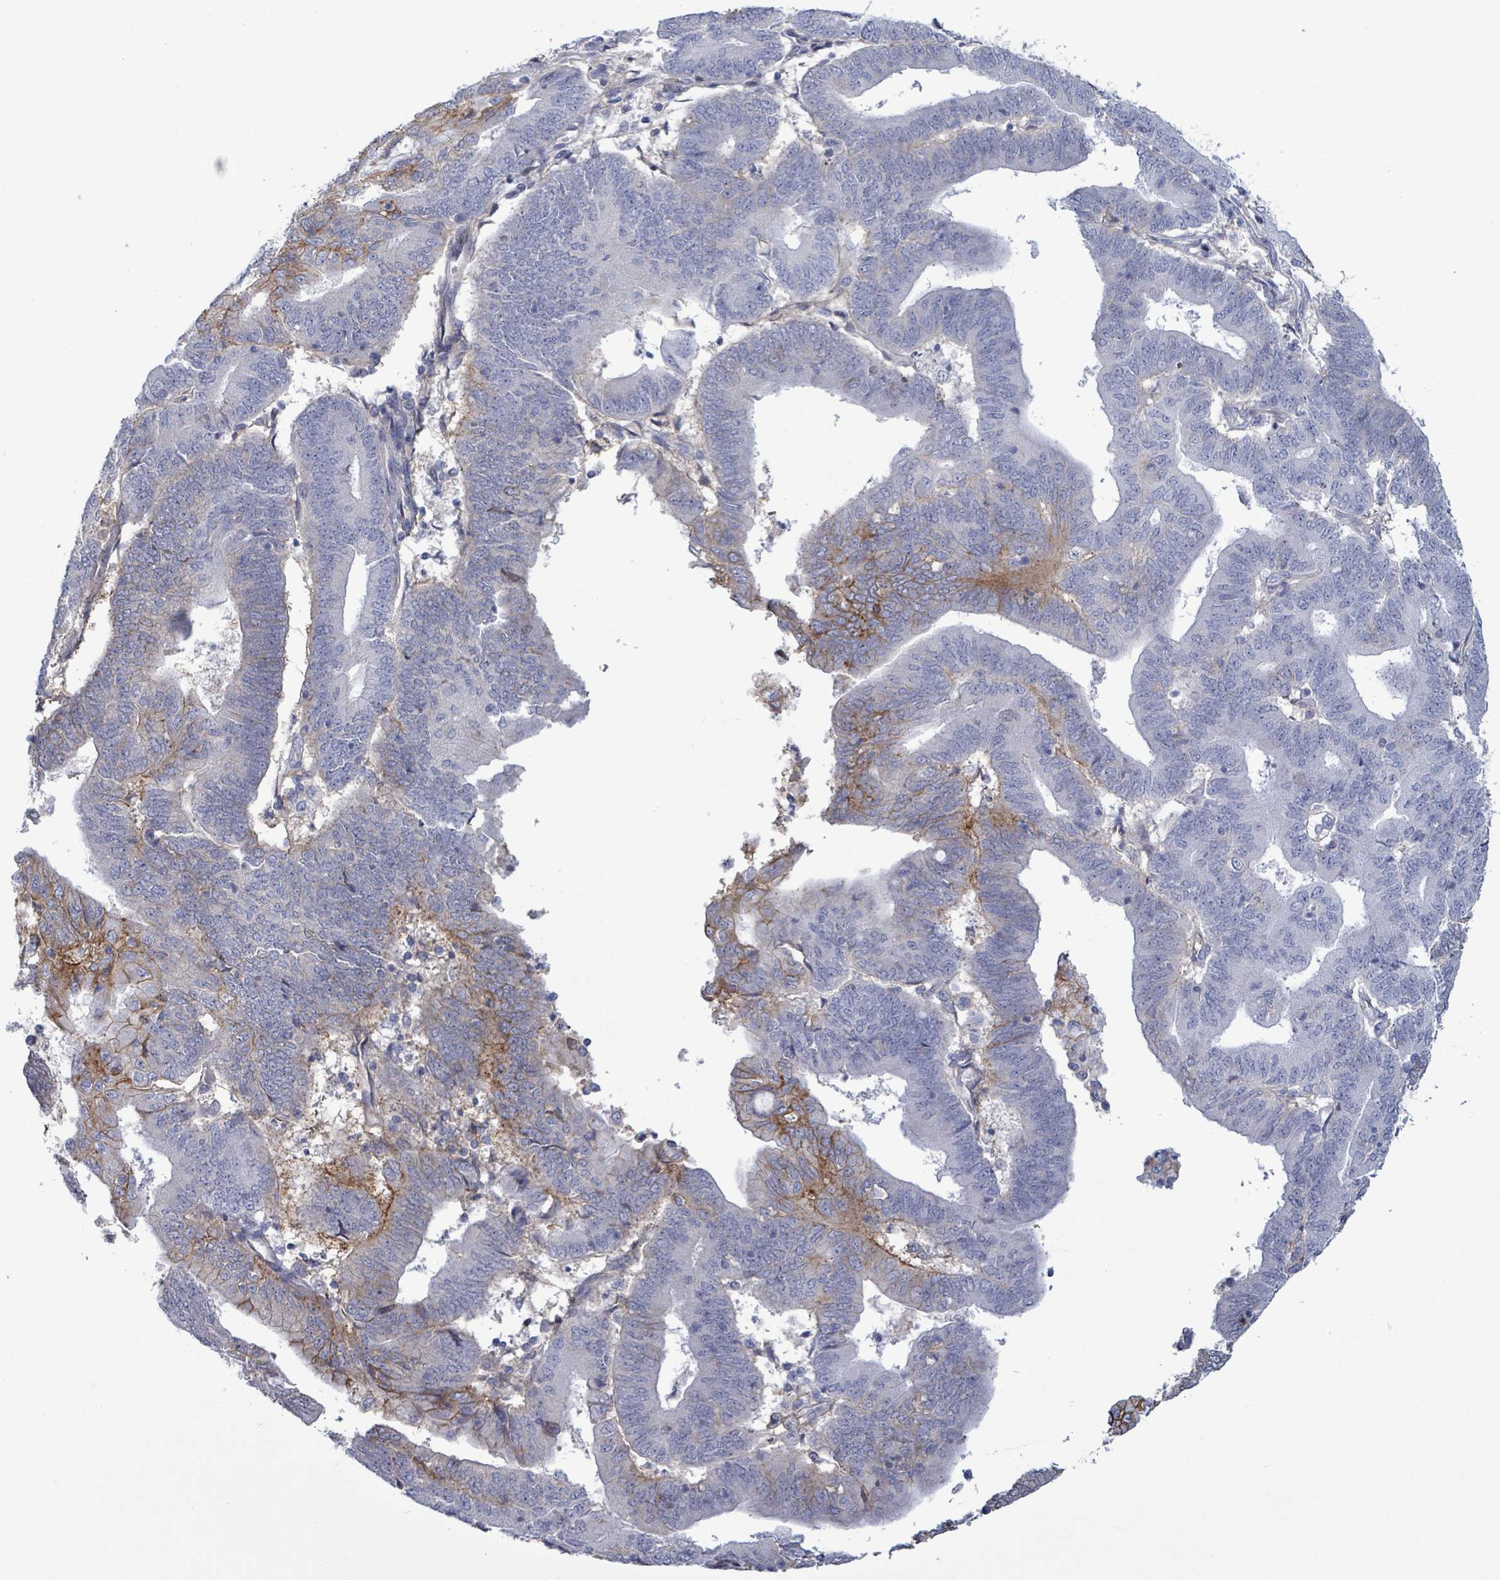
{"staining": {"intensity": "moderate", "quantity": "<25%", "location": "cytoplasmic/membranous"}, "tissue": "endometrial cancer", "cell_type": "Tumor cells", "image_type": "cancer", "snomed": [{"axis": "morphology", "description": "Adenocarcinoma, NOS"}, {"axis": "topography", "description": "Endometrium"}], "caption": "Human adenocarcinoma (endometrial) stained for a protein (brown) reveals moderate cytoplasmic/membranous positive expression in approximately <25% of tumor cells.", "gene": "BSG", "patient": {"sex": "female", "age": 70}}